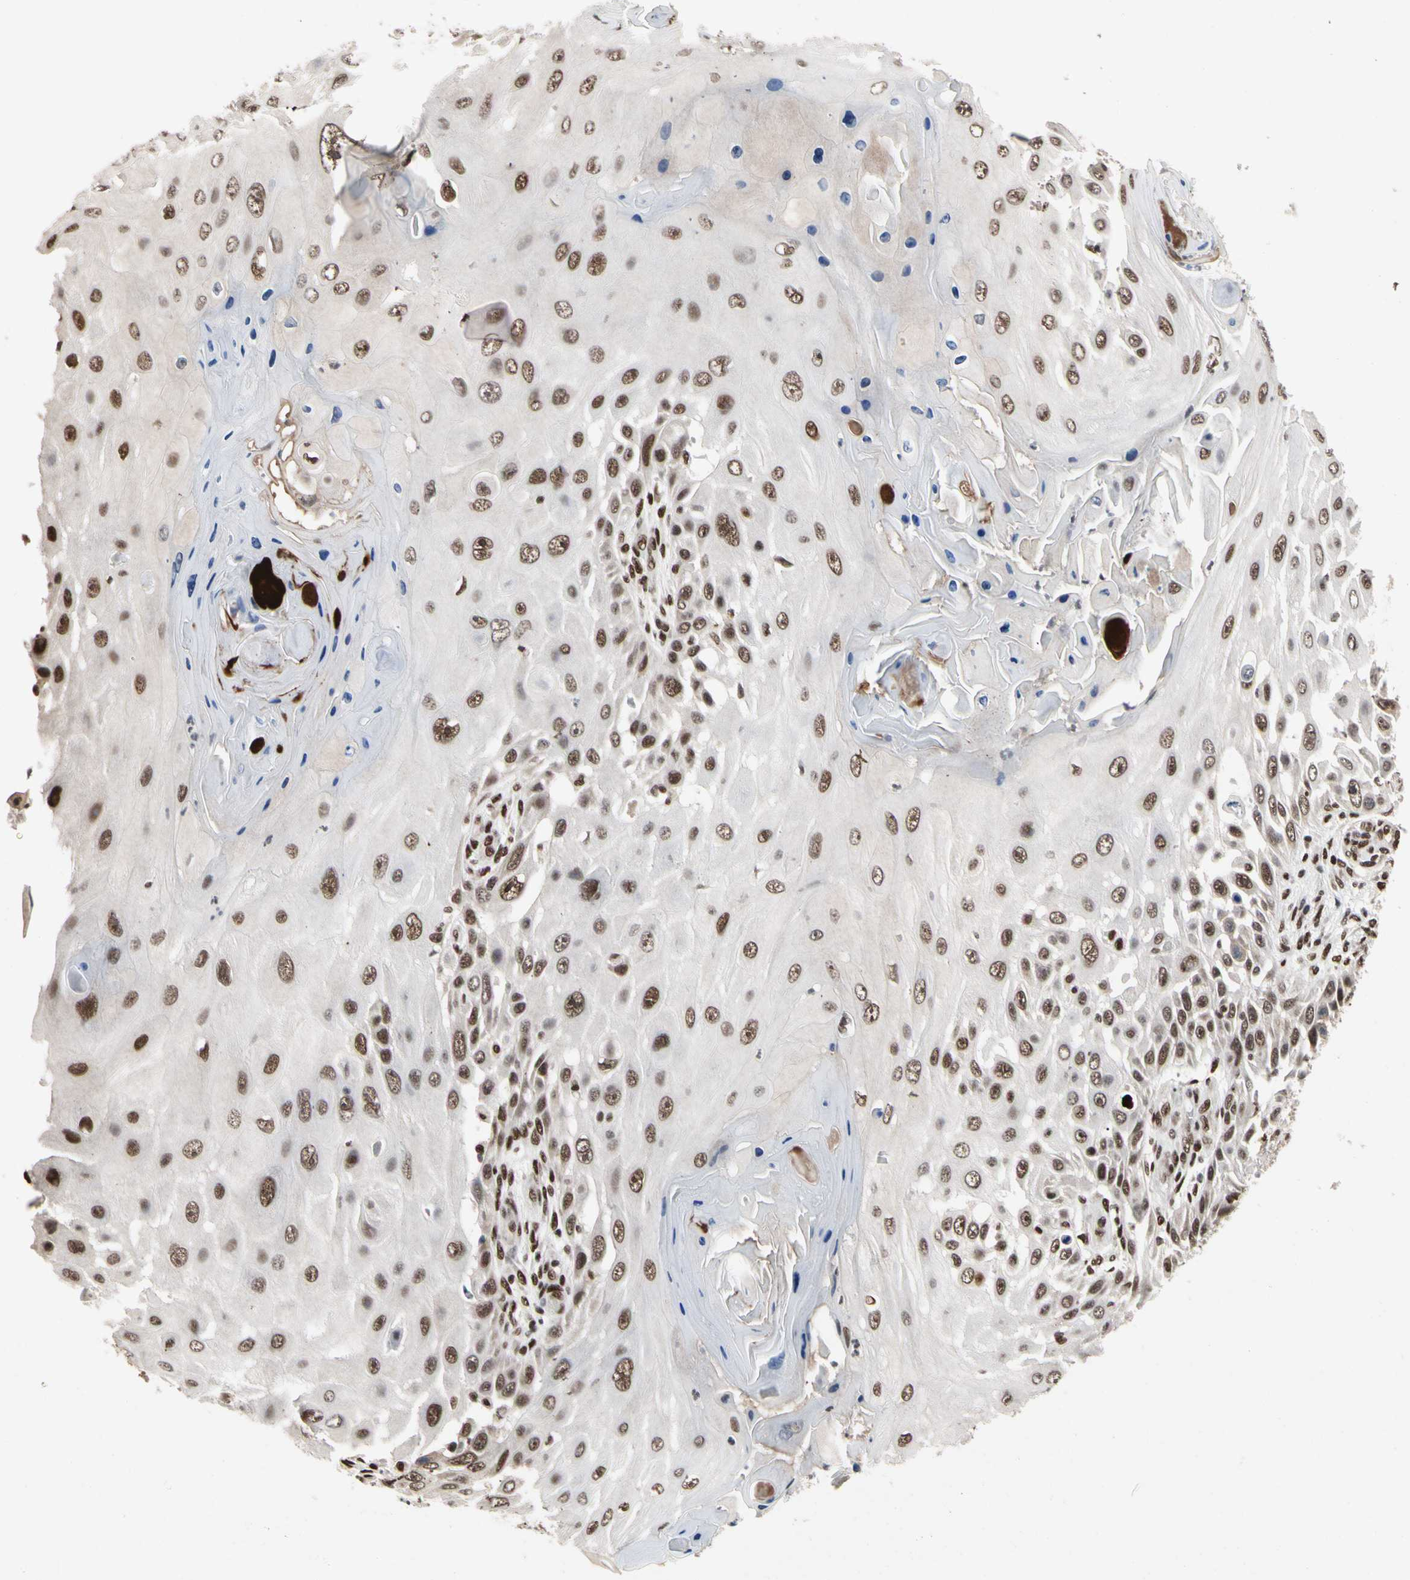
{"staining": {"intensity": "moderate", "quantity": ">75%", "location": "nuclear"}, "tissue": "skin cancer", "cell_type": "Tumor cells", "image_type": "cancer", "snomed": [{"axis": "morphology", "description": "Squamous cell carcinoma, NOS"}, {"axis": "topography", "description": "Skin"}], "caption": "Immunohistochemical staining of human squamous cell carcinoma (skin) reveals medium levels of moderate nuclear staining in about >75% of tumor cells. The protein of interest is stained brown, and the nuclei are stained in blue (DAB IHC with brightfield microscopy, high magnification).", "gene": "FAM98B", "patient": {"sex": "female", "age": 44}}